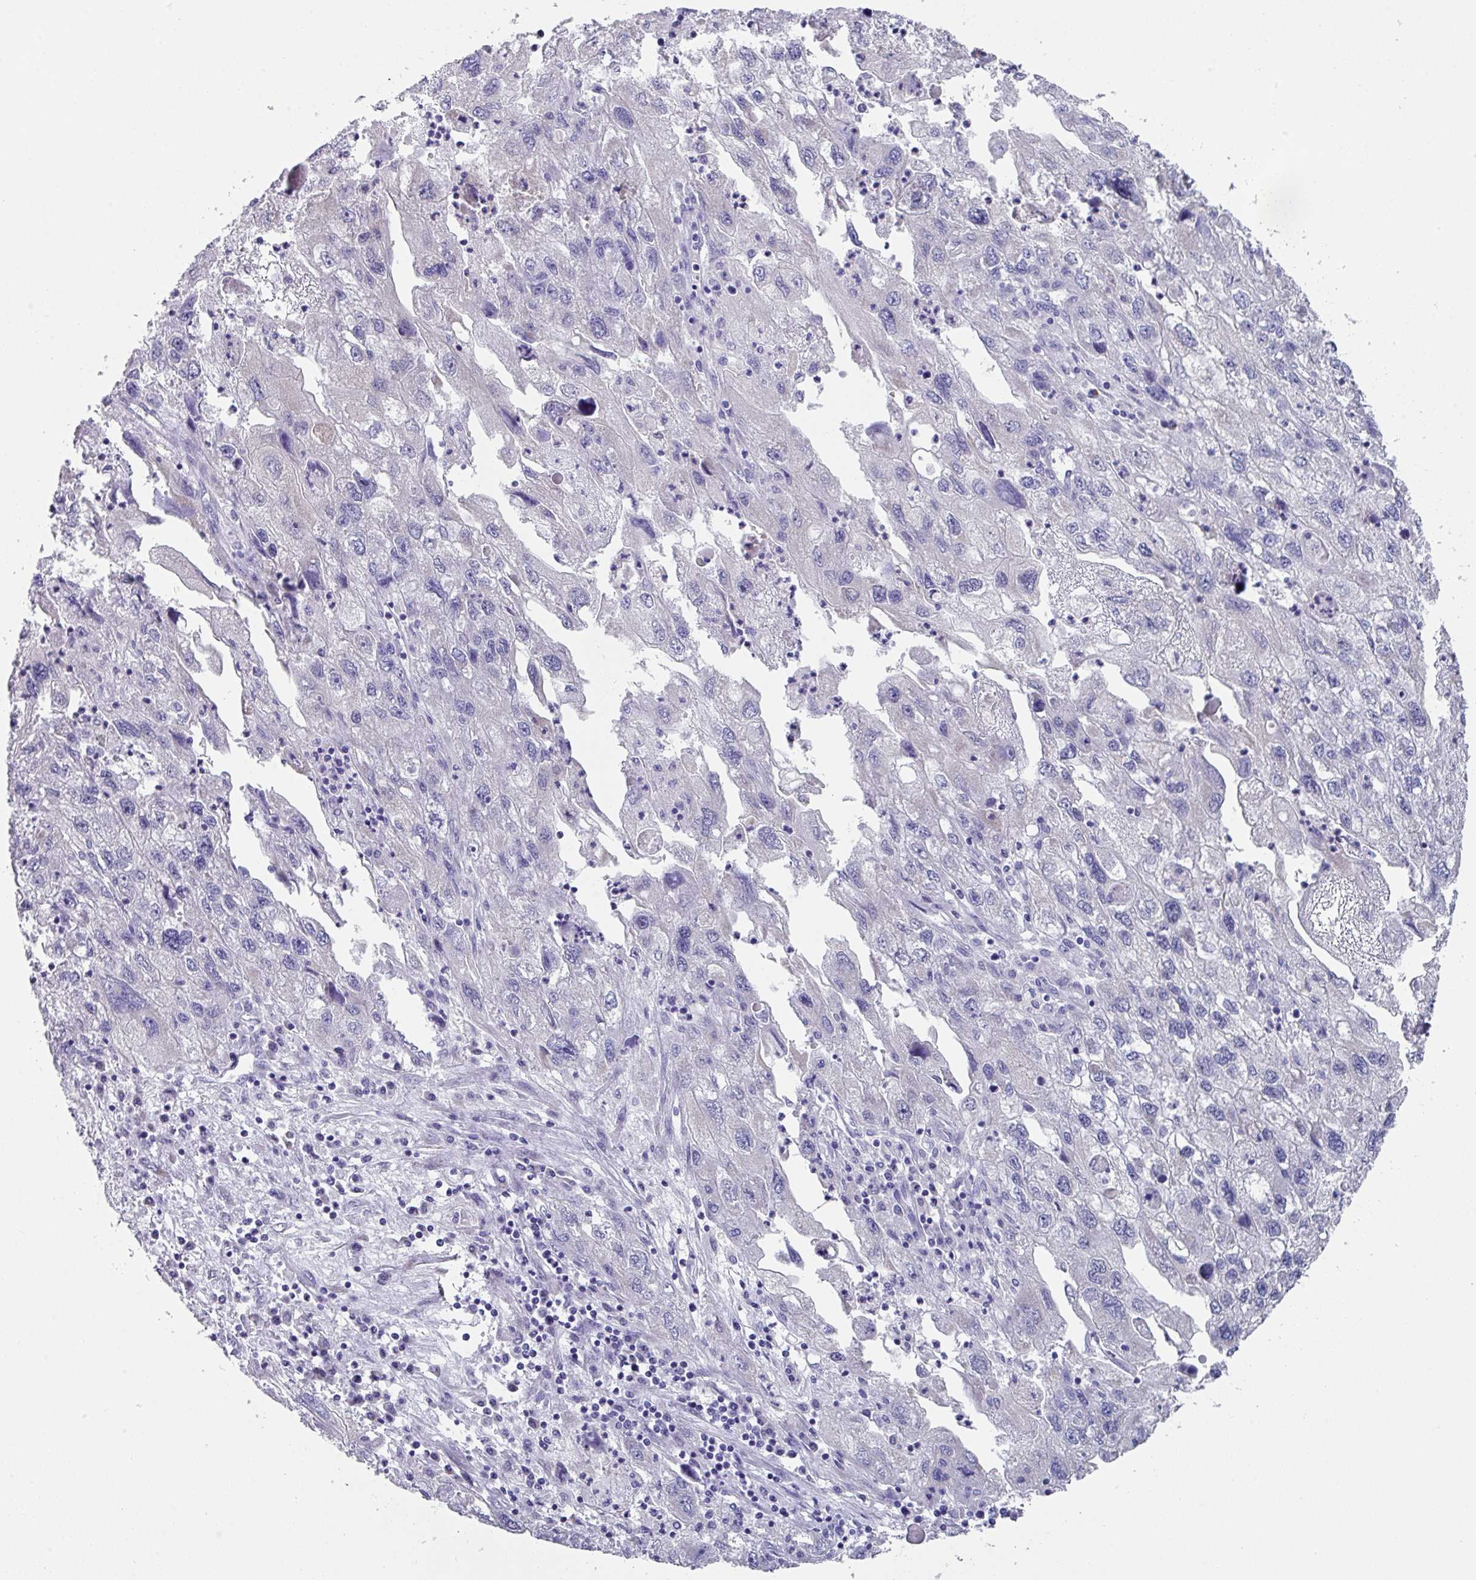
{"staining": {"intensity": "negative", "quantity": "none", "location": "none"}, "tissue": "endometrial cancer", "cell_type": "Tumor cells", "image_type": "cancer", "snomed": [{"axis": "morphology", "description": "Adenocarcinoma, NOS"}, {"axis": "topography", "description": "Endometrium"}], "caption": "Tumor cells show no significant staining in endometrial cancer (adenocarcinoma).", "gene": "VKORC1L1", "patient": {"sex": "female", "age": 49}}